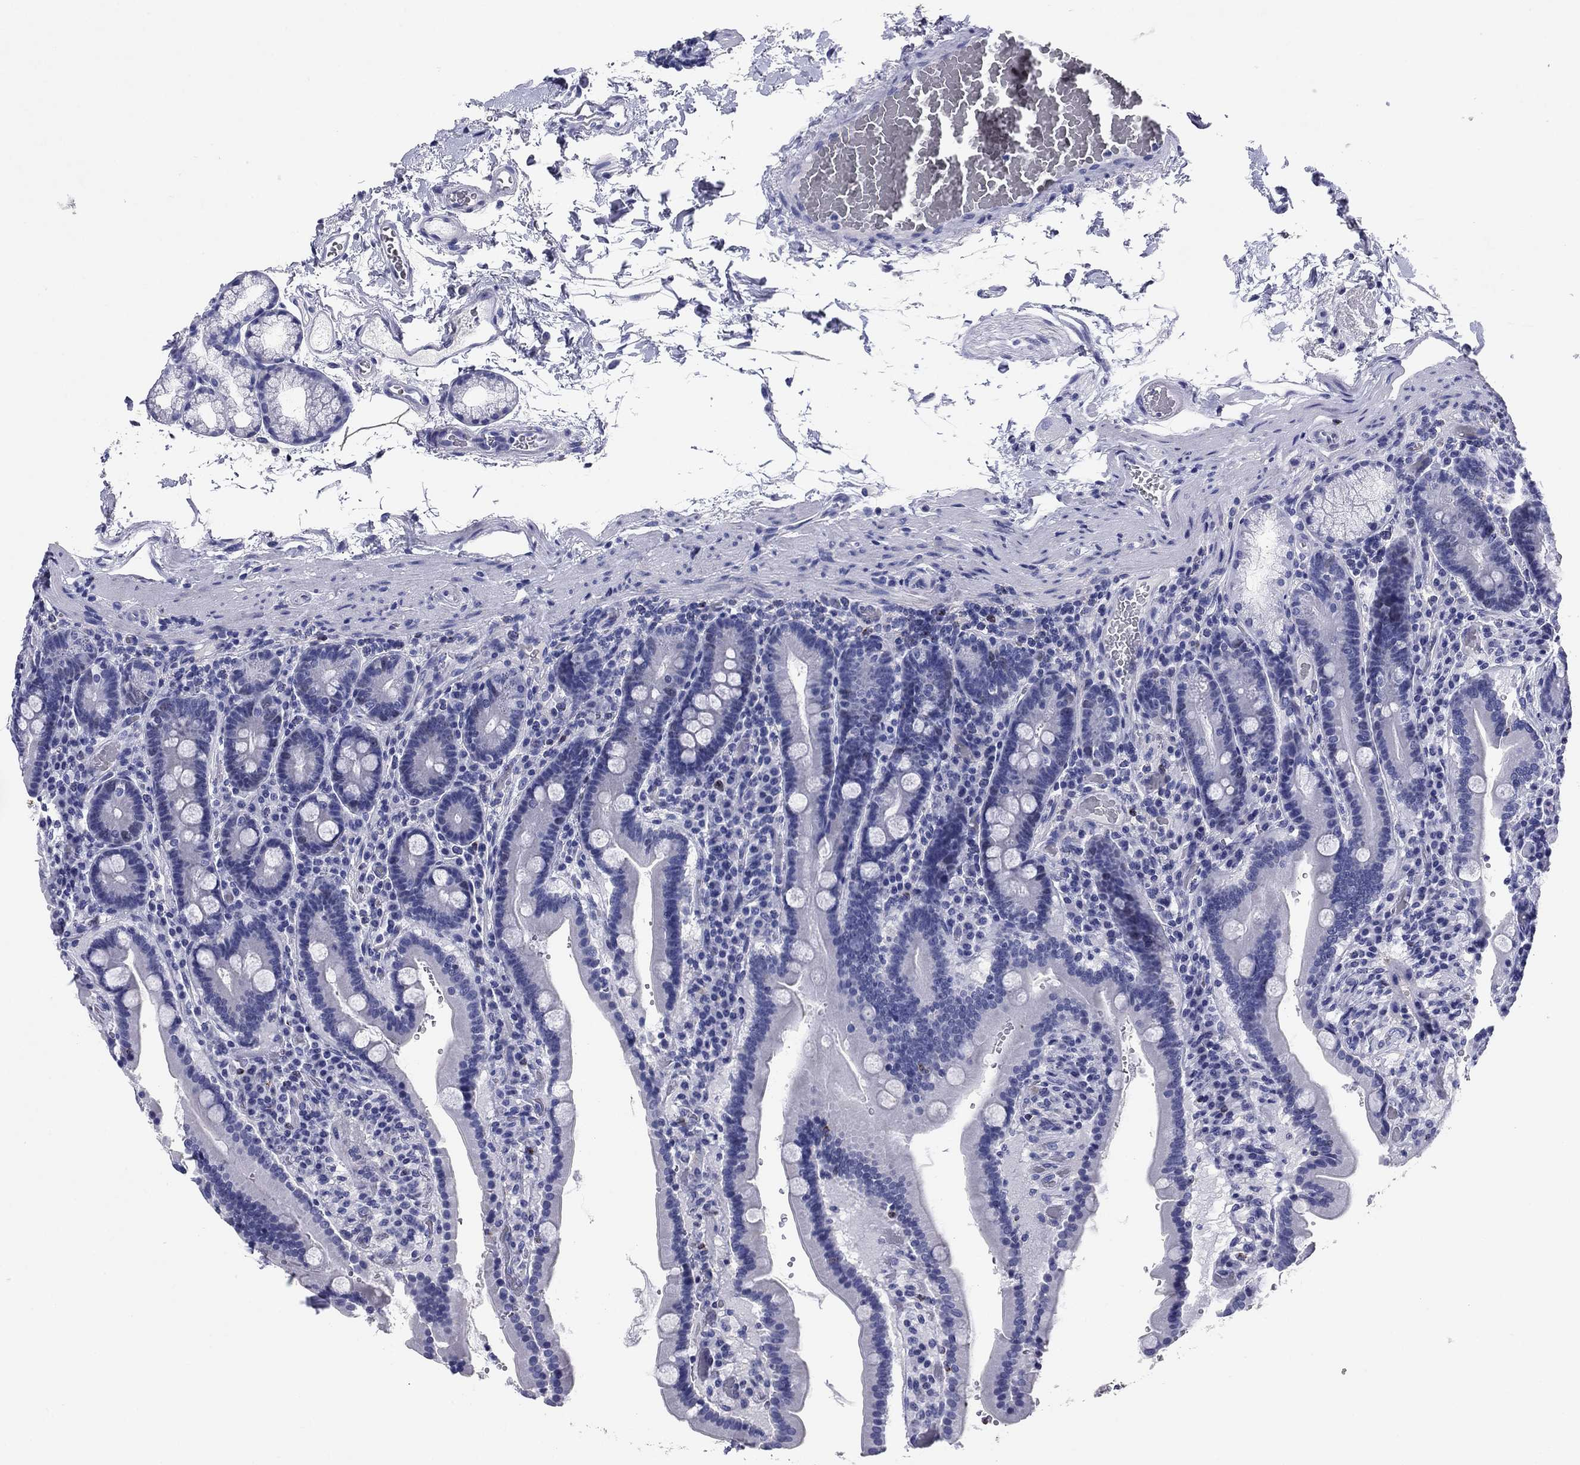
{"staining": {"intensity": "negative", "quantity": "none", "location": "none"}, "tissue": "duodenum", "cell_type": "Glandular cells", "image_type": "normal", "snomed": [{"axis": "morphology", "description": "Normal tissue, NOS"}, {"axis": "topography", "description": "Duodenum"}], "caption": "The histopathology image reveals no staining of glandular cells in benign duodenum.", "gene": "GZMK", "patient": {"sex": "female", "age": 62}}